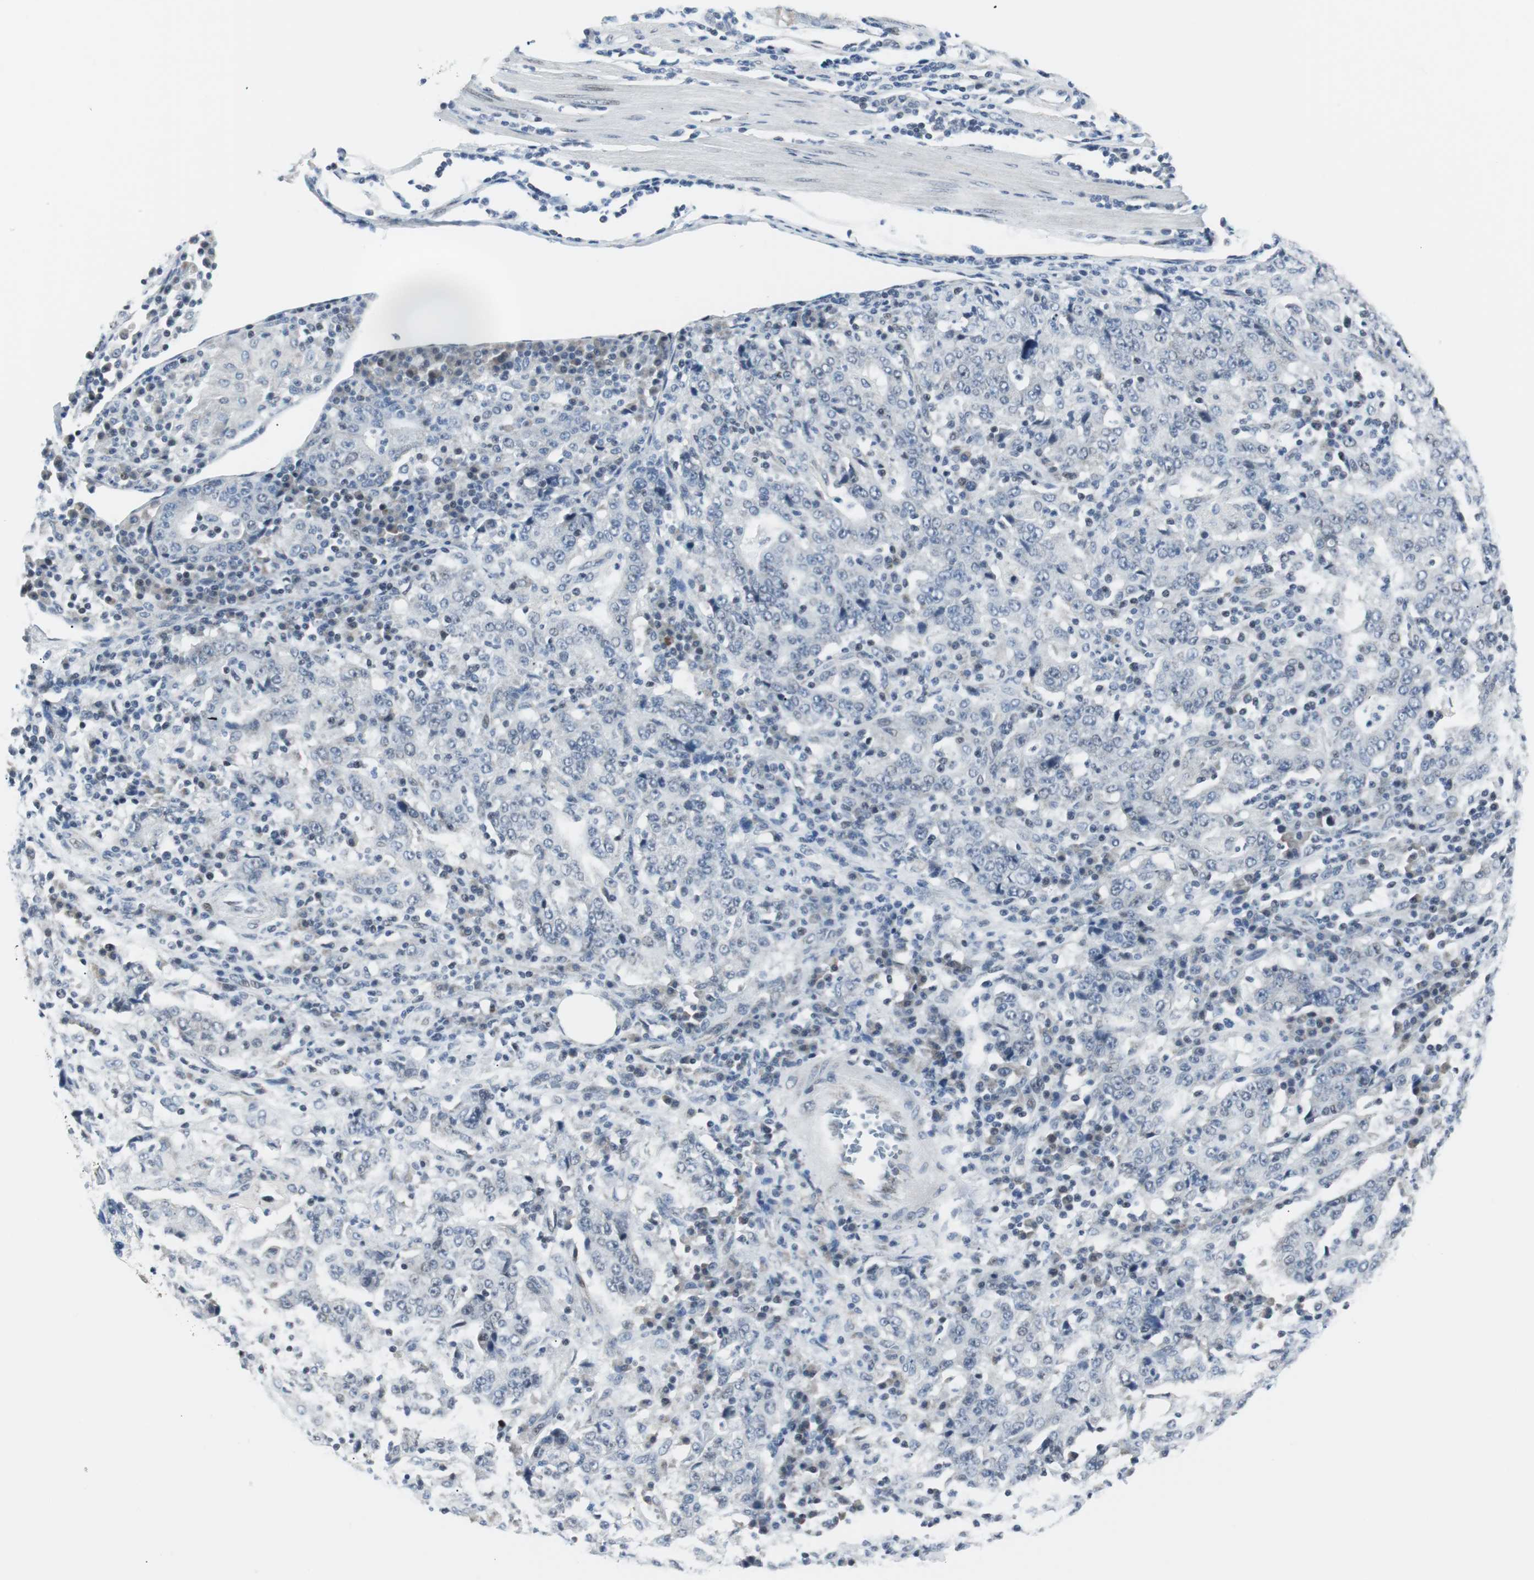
{"staining": {"intensity": "negative", "quantity": "none", "location": "none"}, "tissue": "stomach cancer", "cell_type": "Tumor cells", "image_type": "cancer", "snomed": [{"axis": "morphology", "description": "Normal tissue, NOS"}, {"axis": "morphology", "description": "Adenocarcinoma, NOS"}, {"axis": "topography", "description": "Stomach, upper"}, {"axis": "topography", "description": "Stomach"}], "caption": "Tumor cells show no significant protein staining in stomach adenocarcinoma. Brightfield microscopy of immunohistochemistry stained with DAB (brown) and hematoxylin (blue), captured at high magnification.", "gene": "MTA1", "patient": {"sex": "male", "age": 59}}